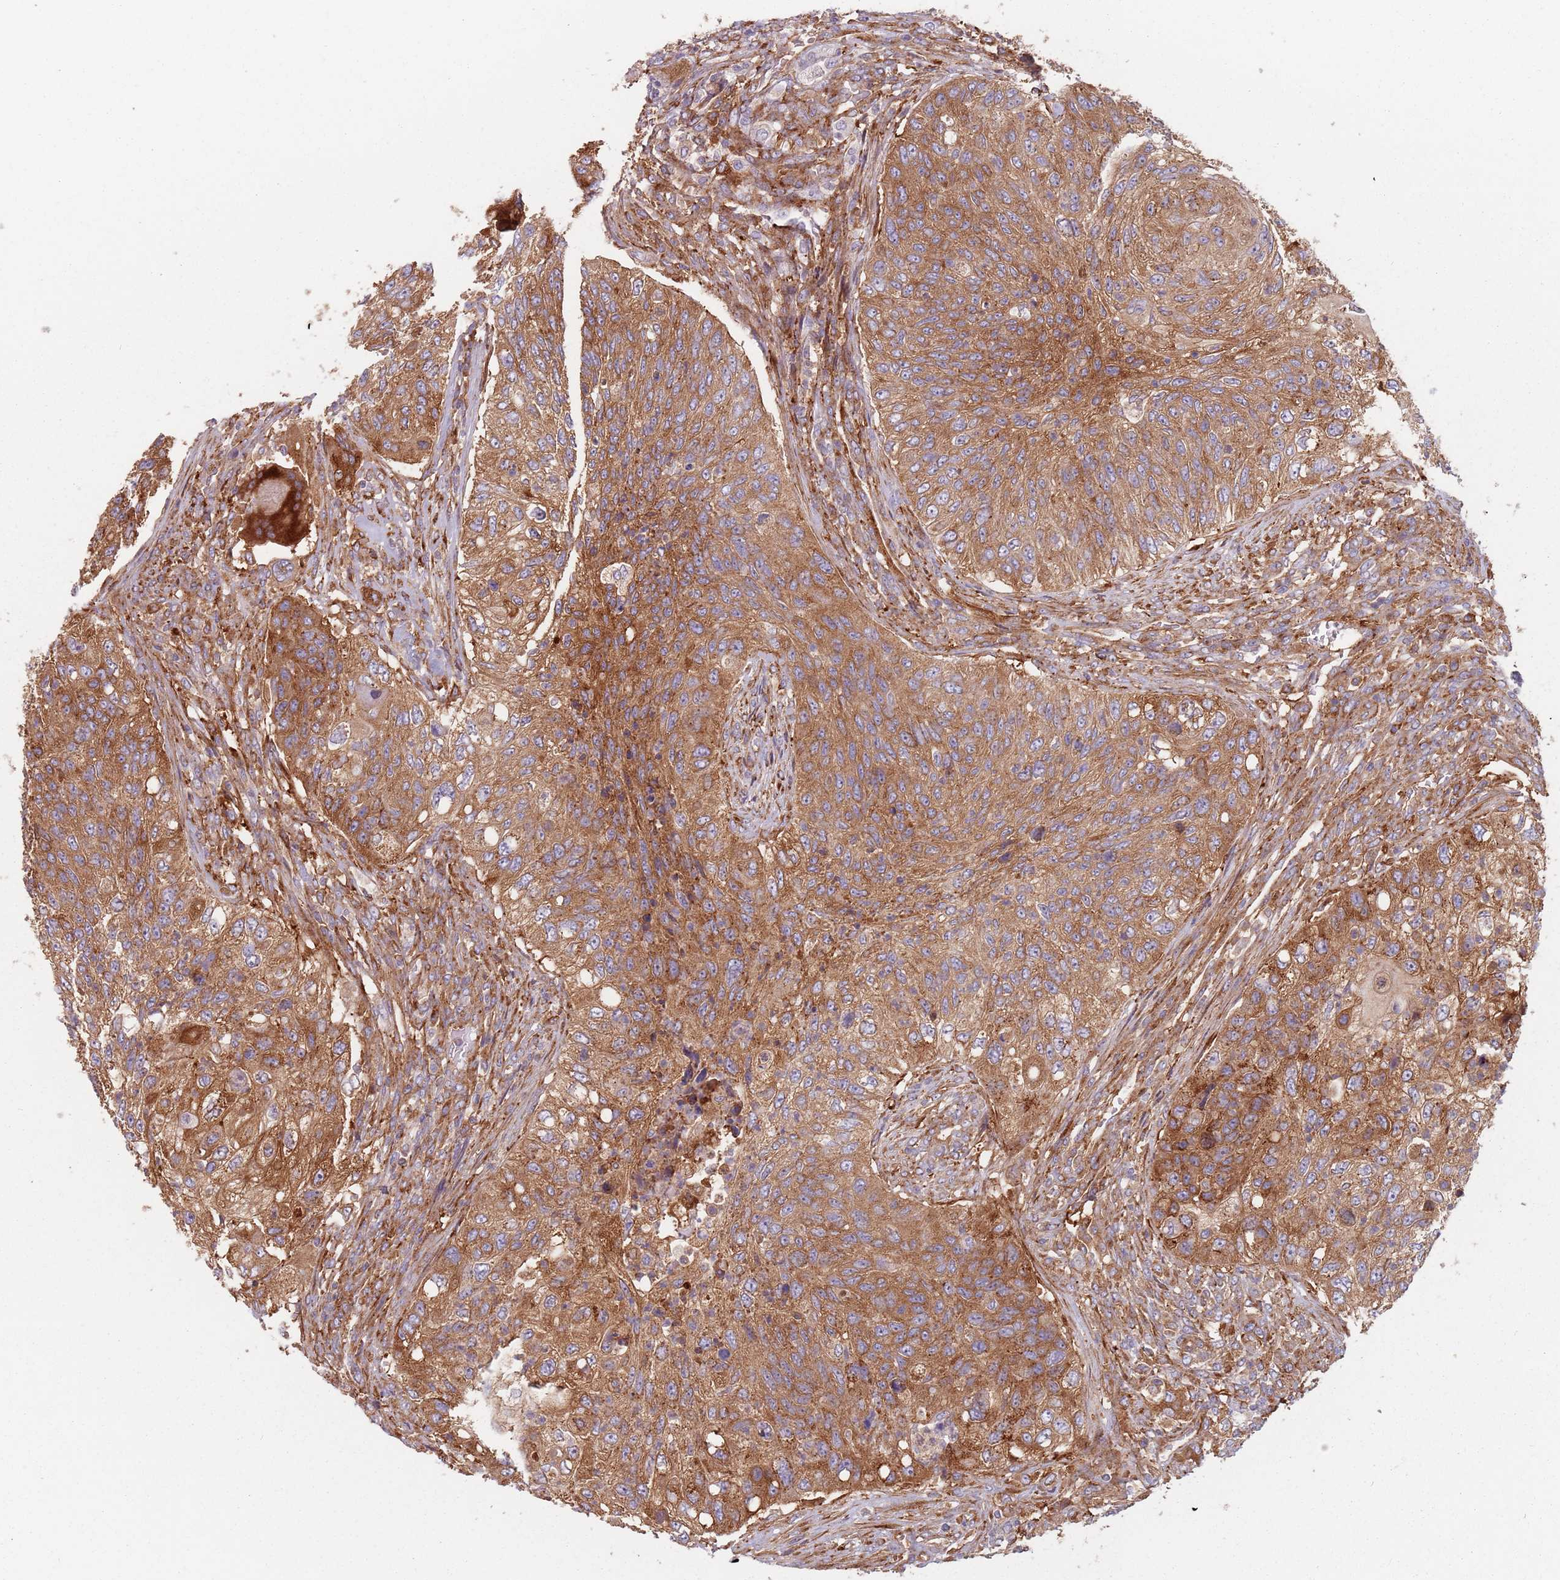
{"staining": {"intensity": "strong", "quantity": ">75%", "location": "cytoplasmic/membranous"}, "tissue": "urothelial cancer", "cell_type": "Tumor cells", "image_type": "cancer", "snomed": [{"axis": "morphology", "description": "Urothelial carcinoma, High grade"}, {"axis": "topography", "description": "Urinary bladder"}], "caption": "Human urothelial carcinoma (high-grade) stained with a brown dye displays strong cytoplasmic/membranous positive positivity in about >75% of tumor cells.", "gene": "TPD52L2", "patient": {"sex": "female", "age": 60}}